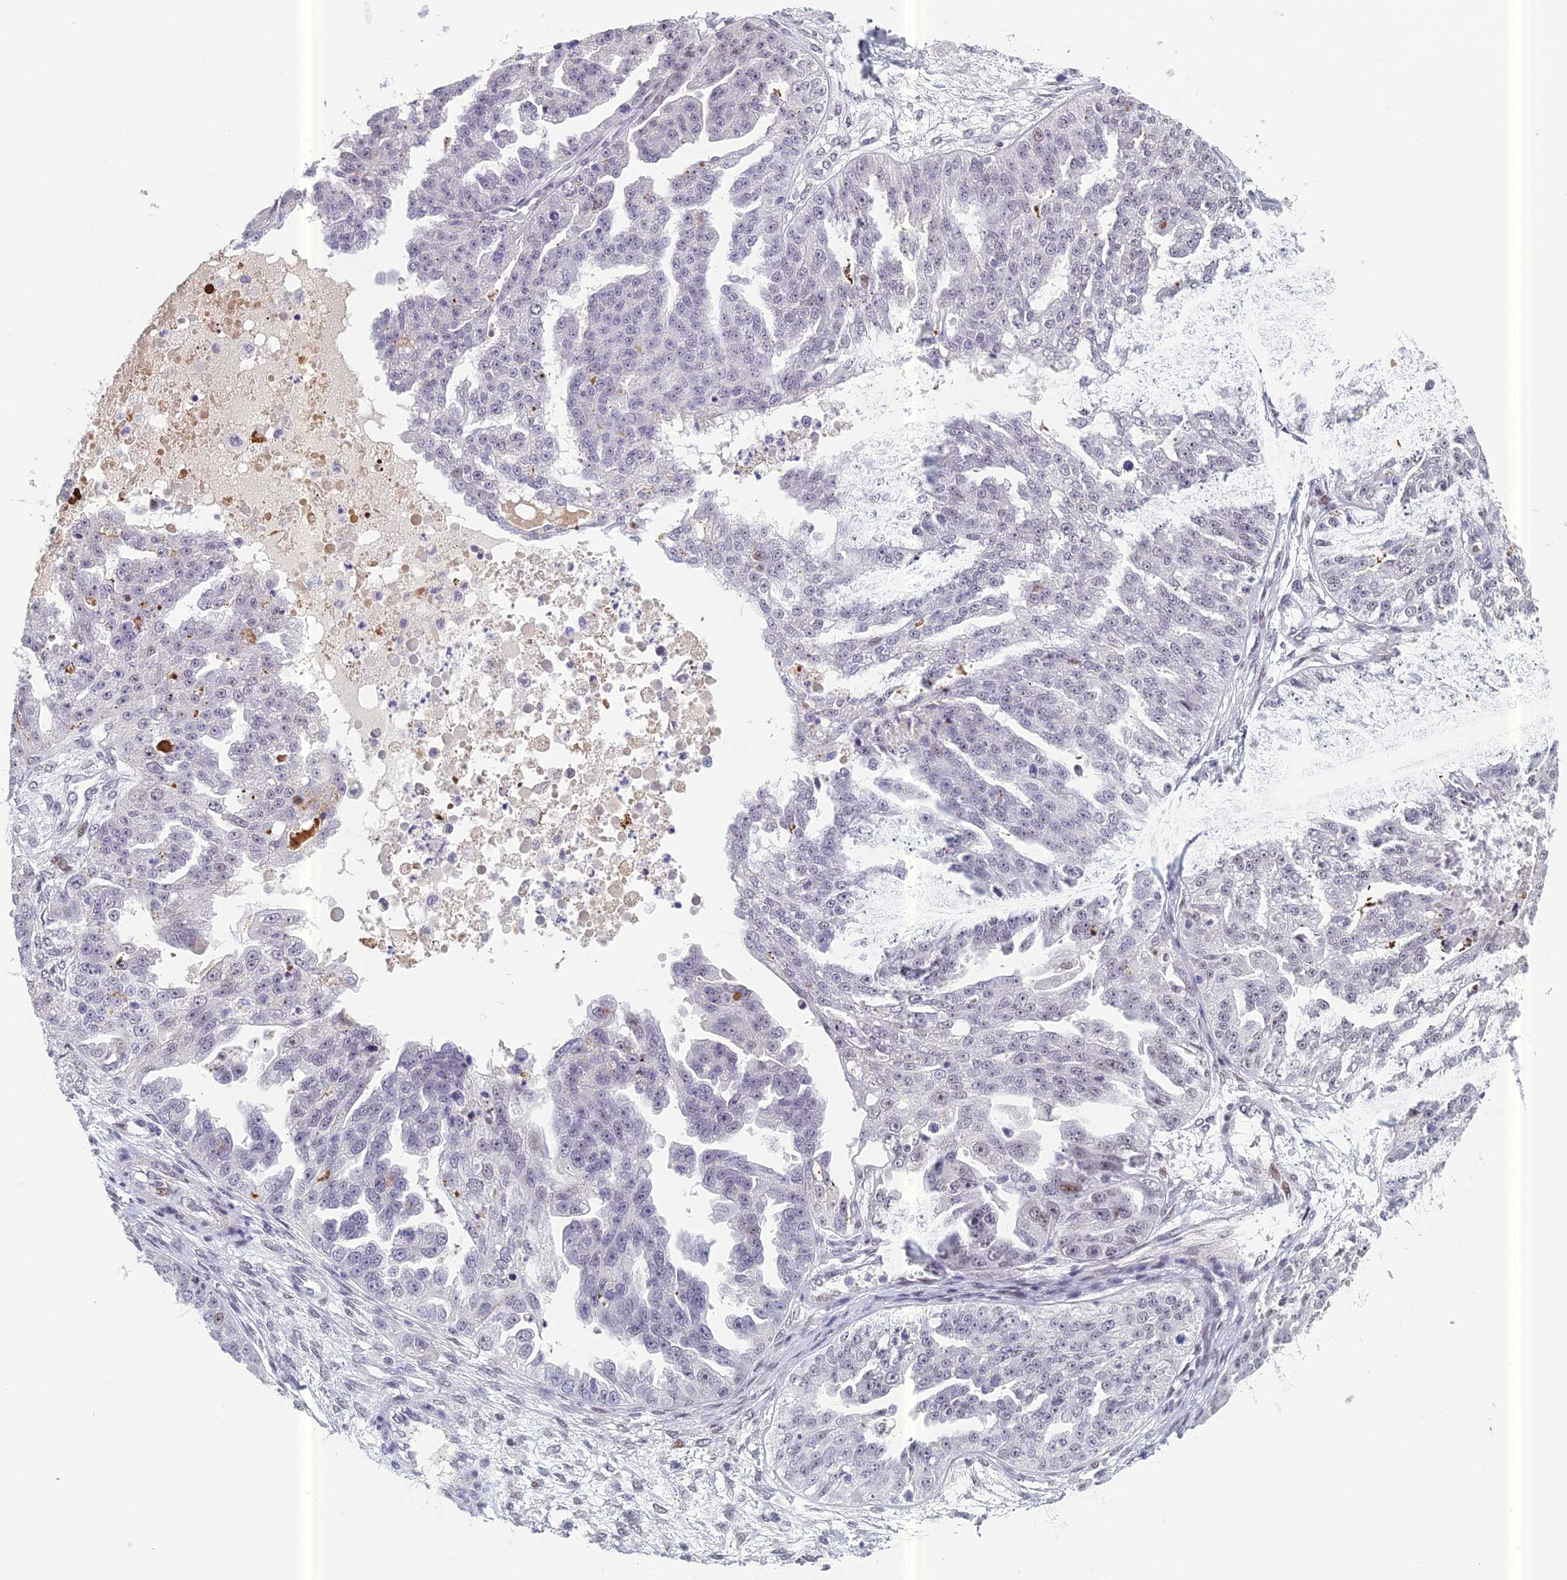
{"staining": {"intensity": "negative", "quantity": "none", "location": "none"}, "tissue": "ovarian cancer", "cell_type": "Tumor cells", "image_type": "cancer", "snomed": [{"axis": "morphology", "description": "Cystadenocarcinoma, serous, NOS"}, {"axis": "topography", "description": "Ovary"}], "caption": "Ovarian serous cystadenocarcinoma was stained to show a protein in brown. There is no significant expression in tumor cells.", "gene": "RGS17", "patient": {"sex": "female", "age": 58}}